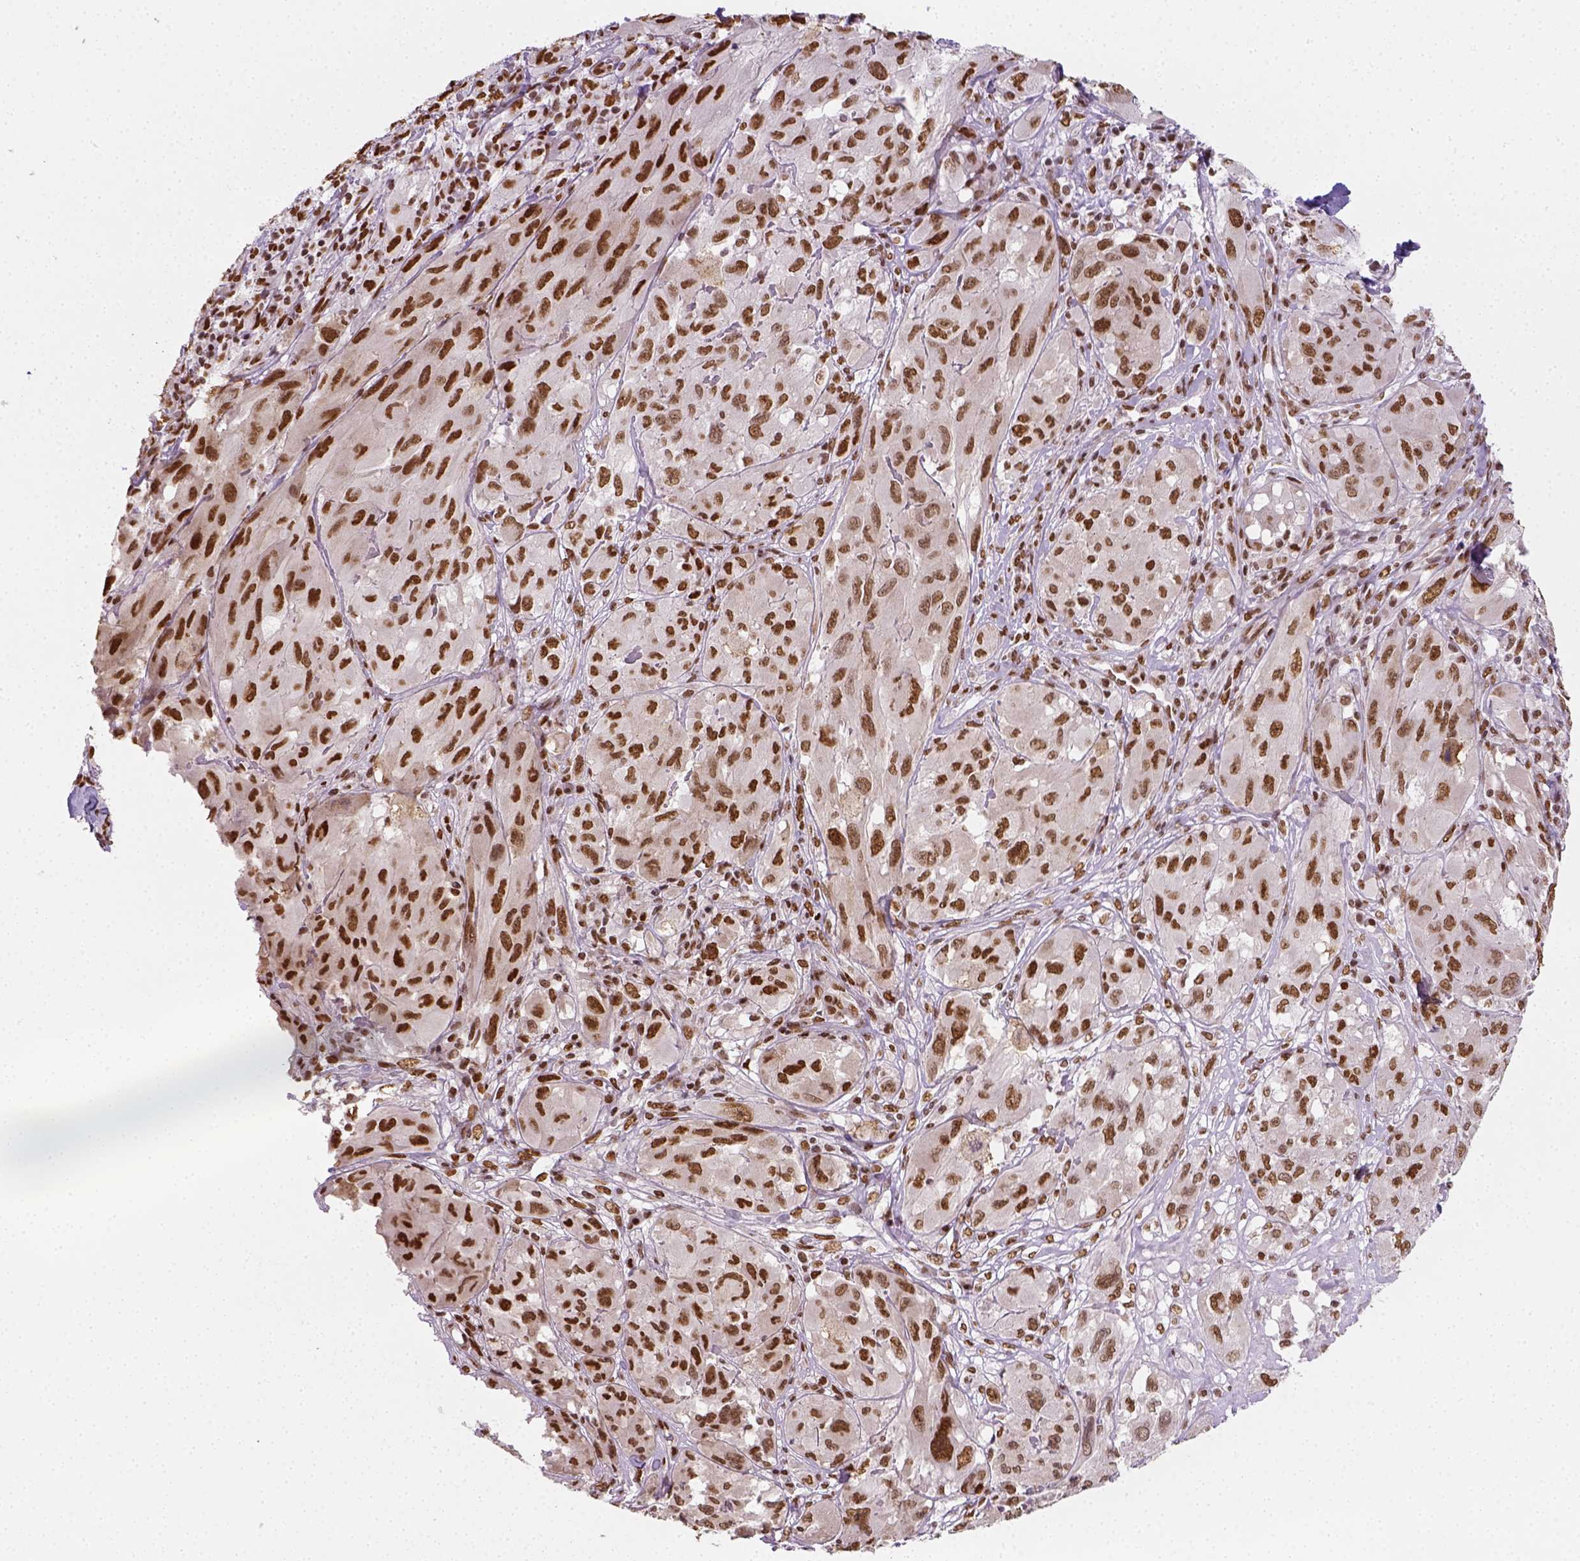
{"staining": {"intensity": "strong", "quantity": ">75%", "location": "nuclear"}, "tissue": "melanoma", "cell_type": "Tumor cells", "image_type": "cancer", "snomed": [{"axis": "morphology", "description": "Malignant melanoma, NOS"}, {"axis": "topography", "description": "Skin"}], "caption": "The micrograph shows staining of malignant melanoma, revealing strong nuclear protein staining (brown color) within tumor cells.", "gene": "FANCE", "patient": {"sex": "female", "age": 91}}